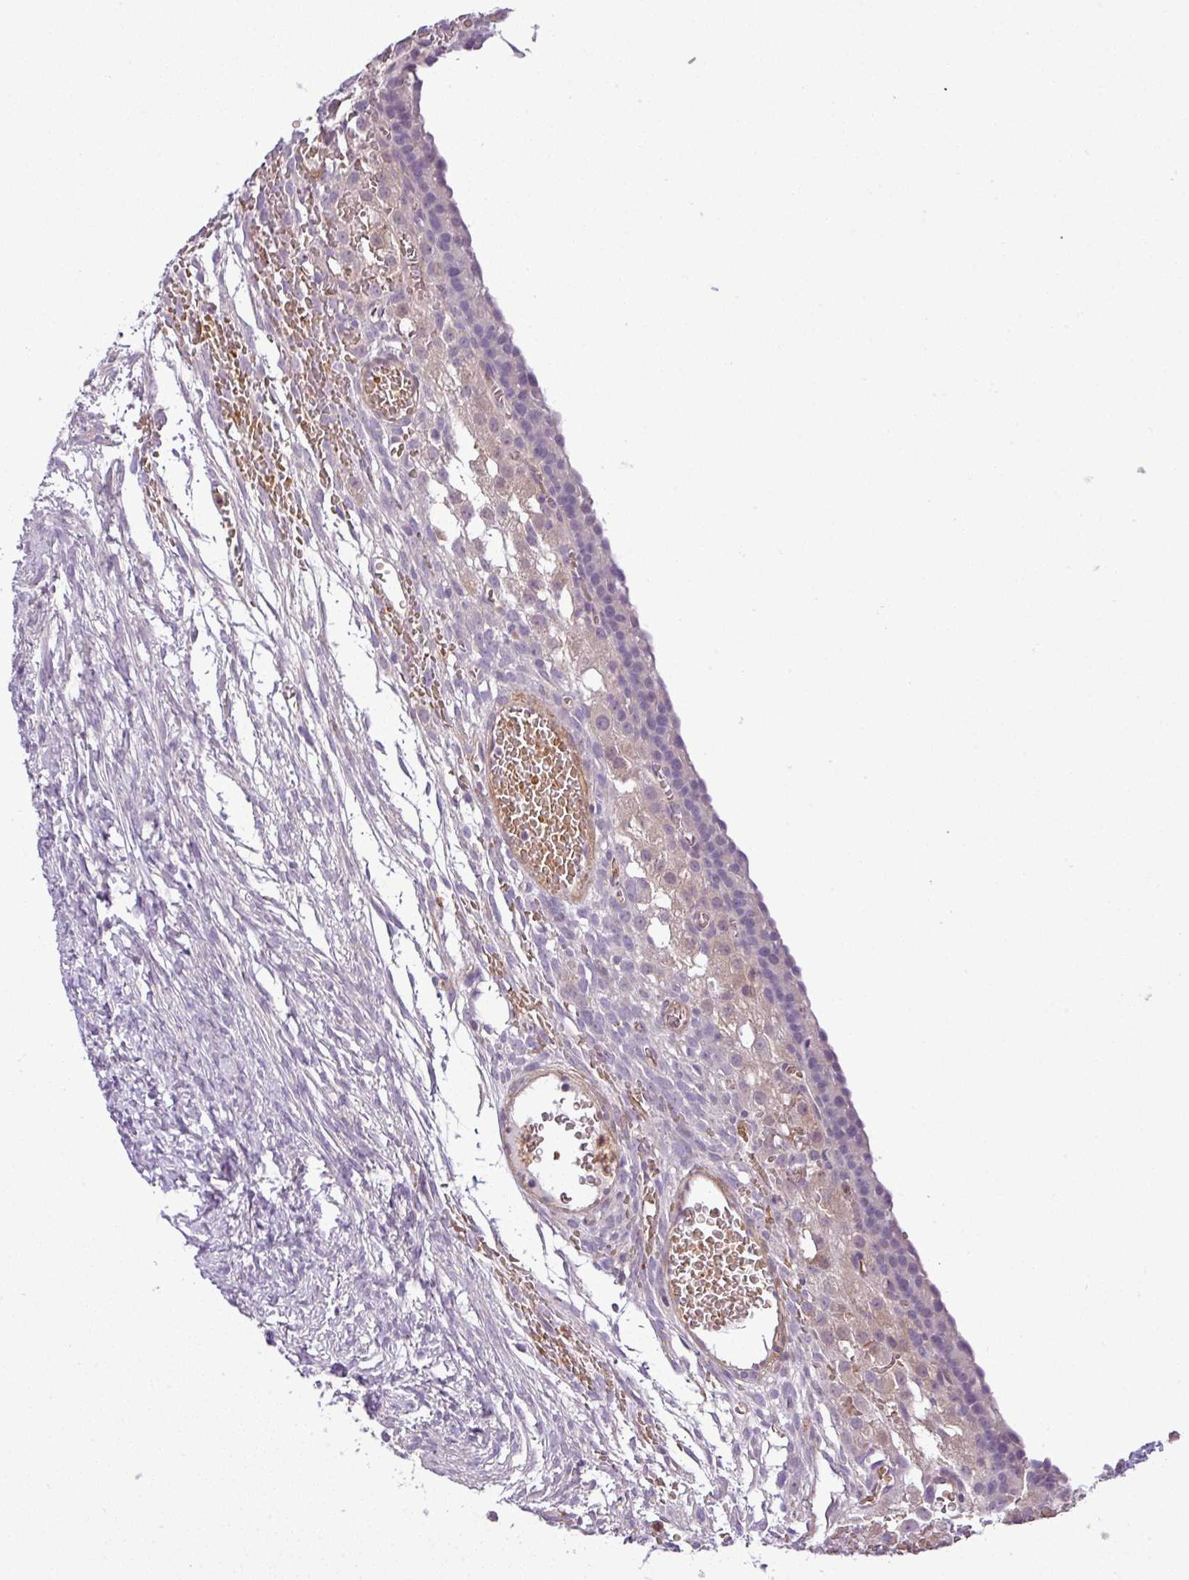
{"staining": {"intensity": "negative", "quantity": "none", "location": "none"}, "tissue": "ovary", "cell_type": "Ovarian stroma cells", "image_type": "normal", "snomed": [{"axis": "morphology", "description": "Normal tissue, NOS"}, {"axis": "topography", "description": "Ovary"}], "caption": "Protein analysis of unremarkable ovary displays no significant expression in ovarian stroma cells.", "gene": "NBEAL2", "patient": {"sex": "female", "age": 39}}